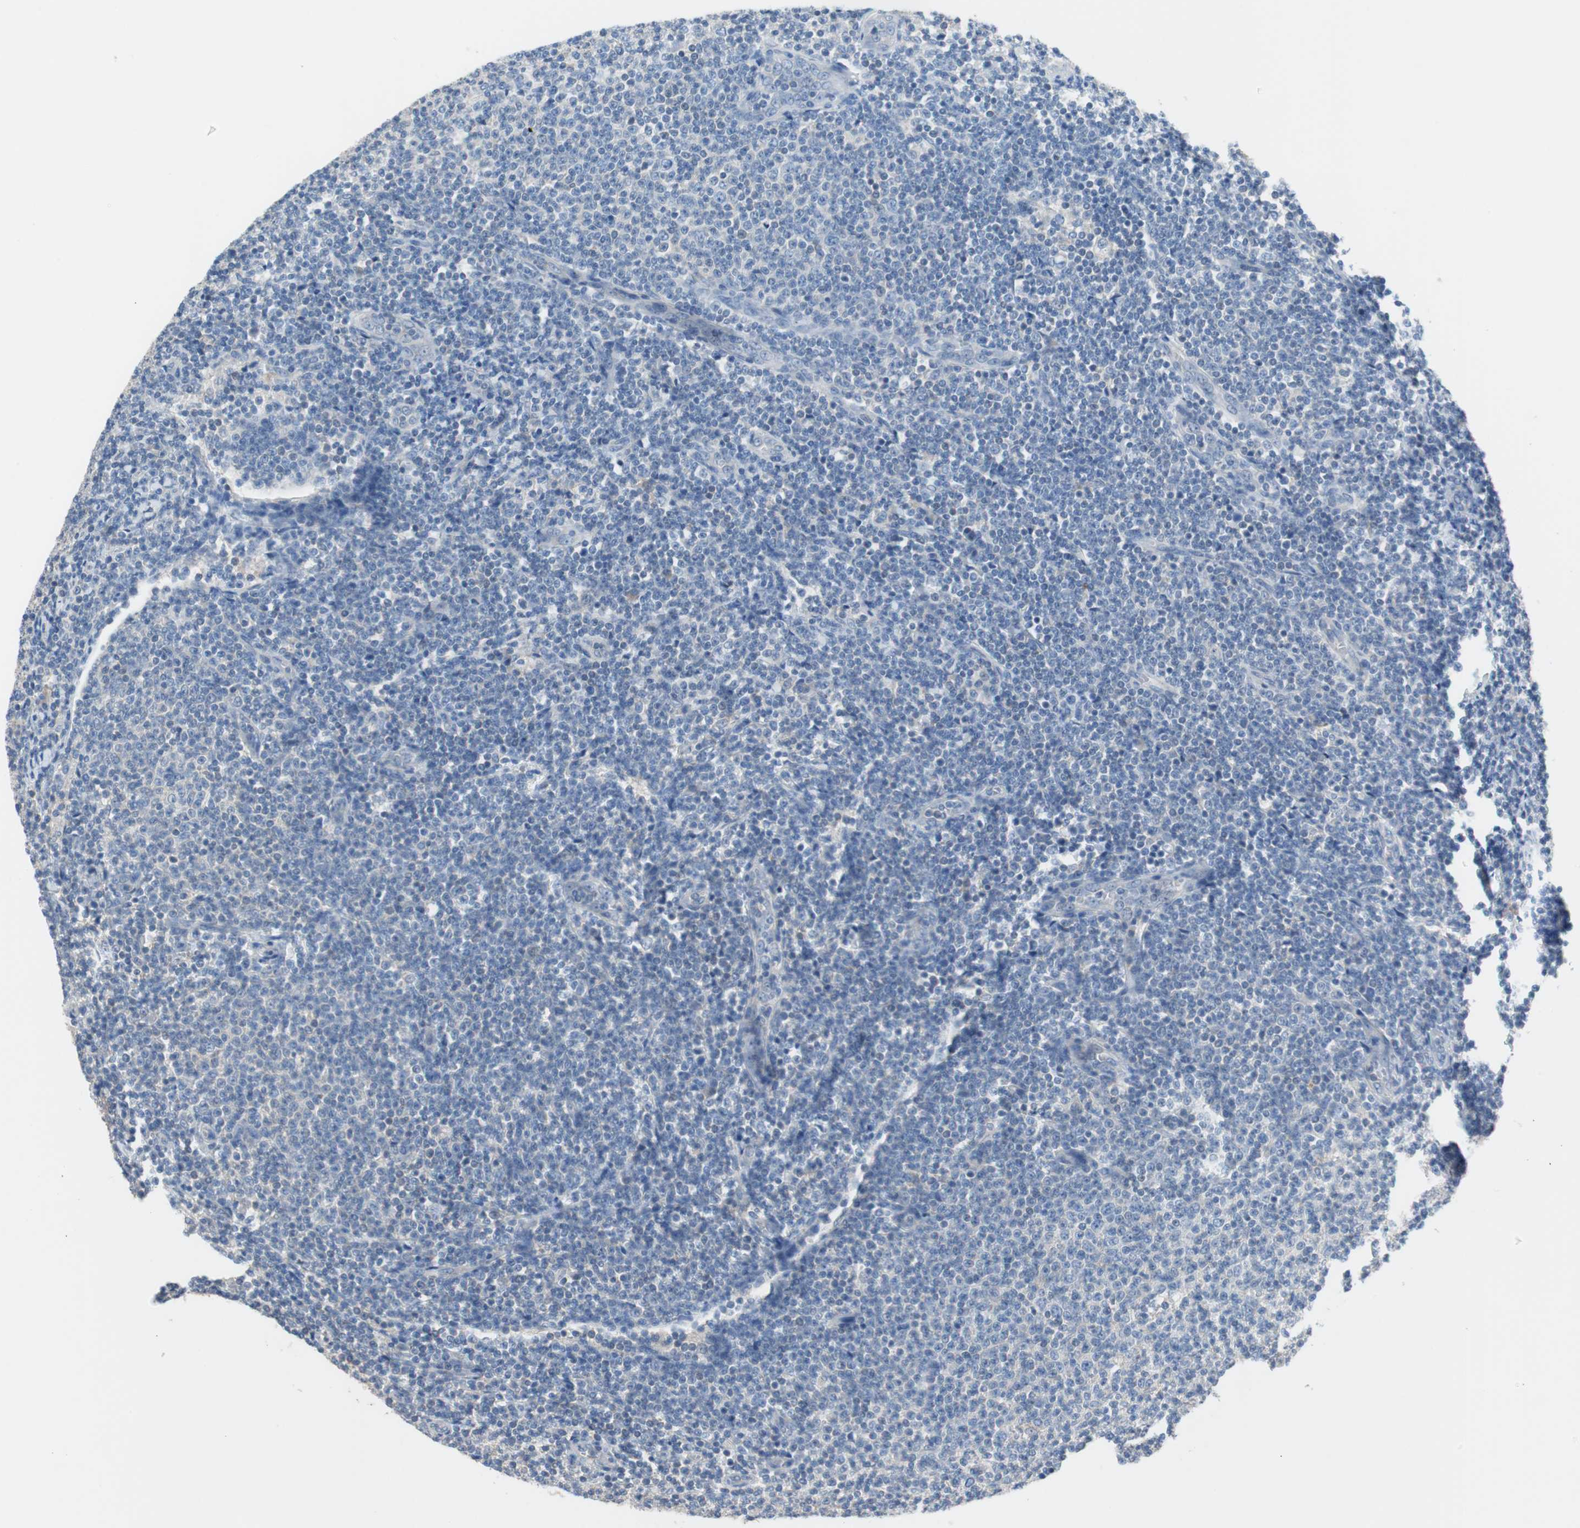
{"staining": {"intensity": "negative", "quantity": "none", "location": "none"}, "tissue": "lymphoma", "cell_type": "Tumor cells", "image_type": "cancer", "snomed": [{"axis": "morphology", "description": "Malignant lymphoma, non-Hodgkin's type, Low grade"}, {"axis": "topography", "description": "Lymph node"}], "caption": "Protein analysis of malignant lymphoma, non-Hodgkin's type (low-grade) exhibits no significant staining in tumor cells.", "gene": "GLUL", "patient": {"sex": "male", "age": 66}}